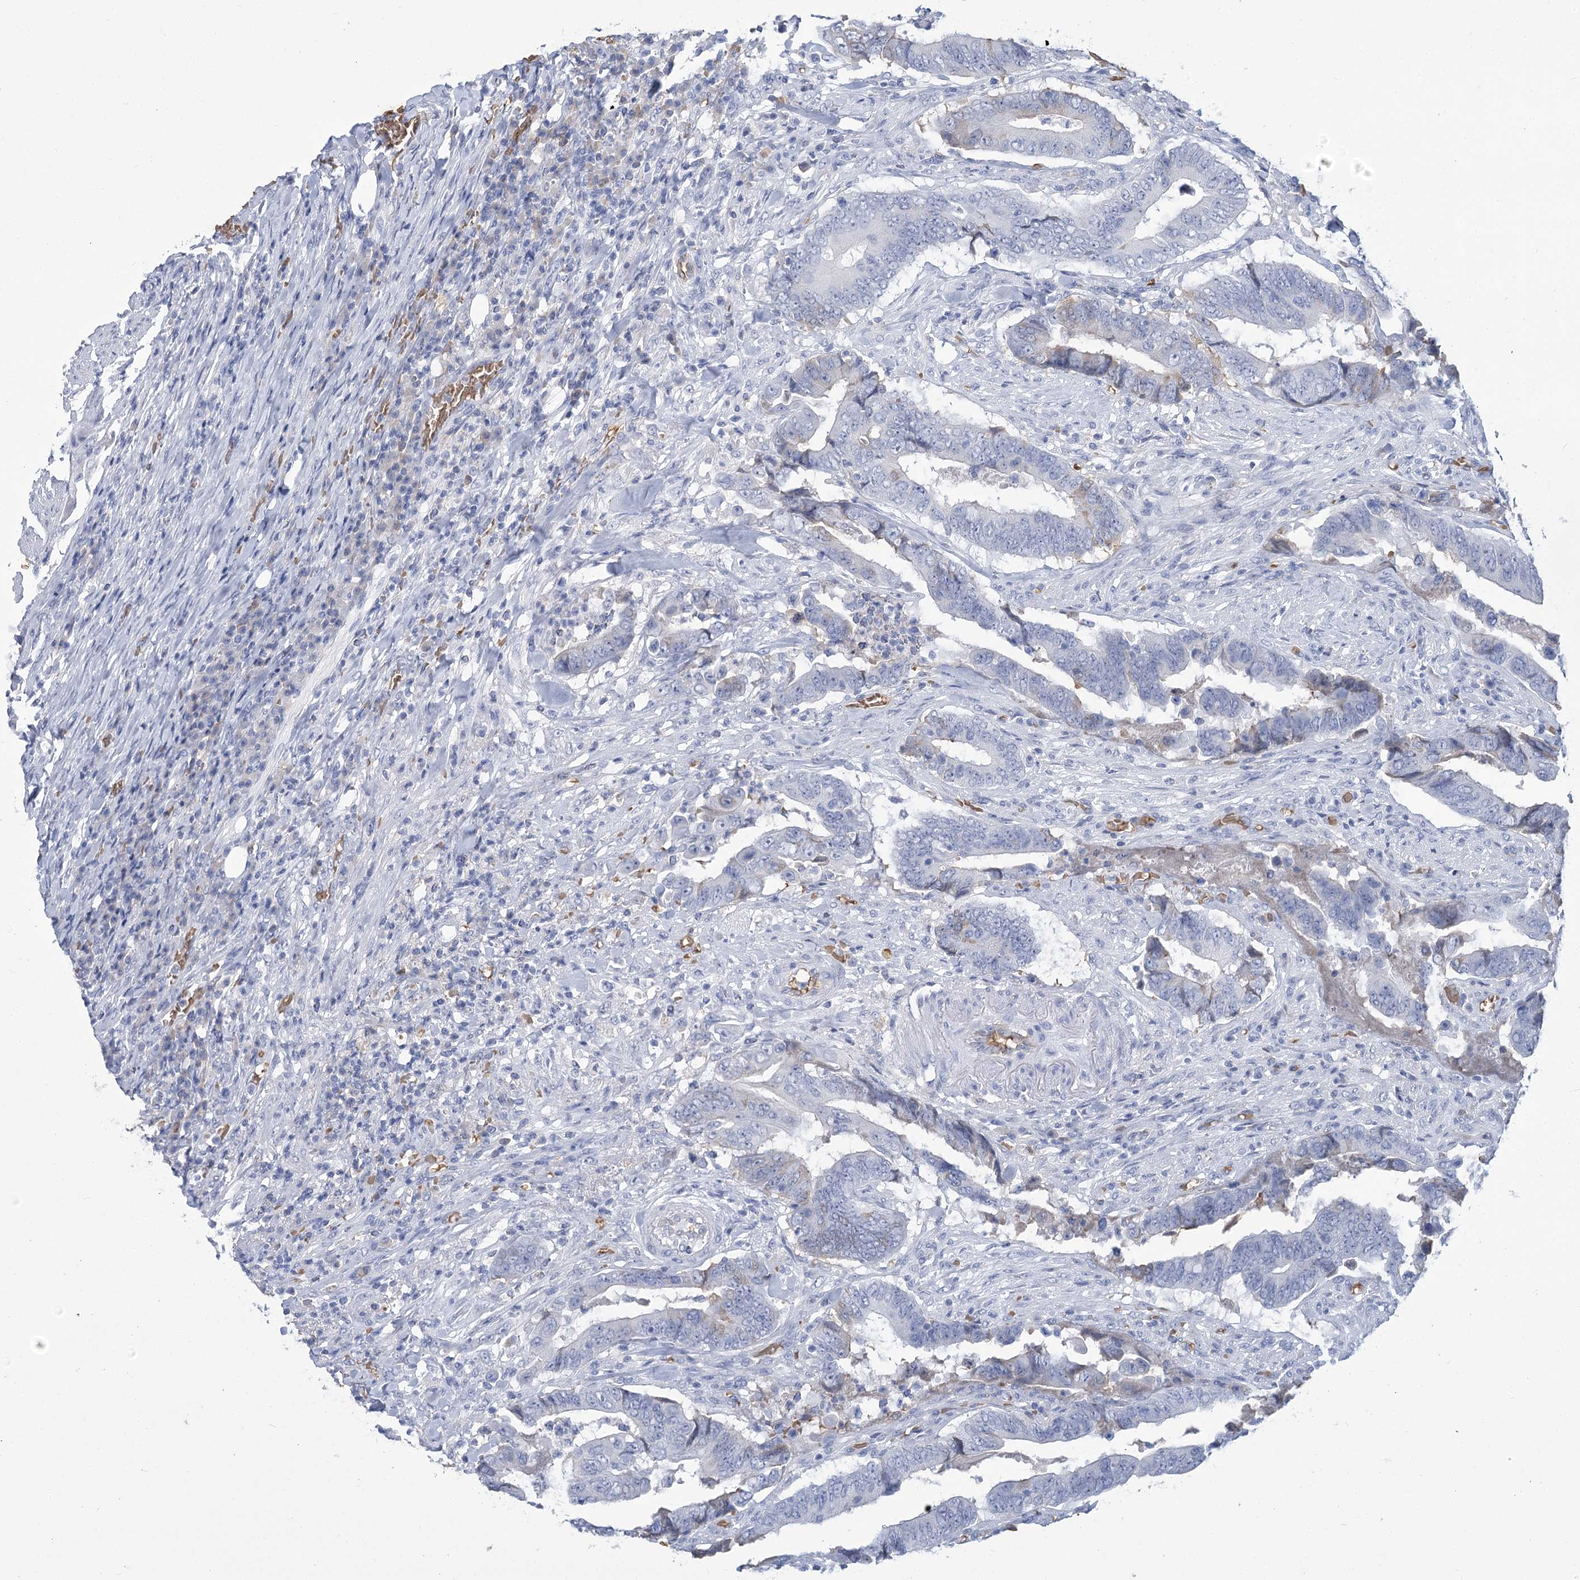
{"staining": {"intensity": "negative", "quantity": "none", "location": "none"}, "tissue": "colorectal cancer", "cell_type": "Tumor cells", "image_type": "cancer", "snomed": [{"axis": "morphology", "description": "Normal tissue, NOS"}, {"axis": "morphology", "description": "Adenocarcinoma, NOS"}, {"axis": "topography", "description": "Colon"}], "caption": "There is no significant expression in tumor cells of colorectal adenocarcinoma.", "gene": "HBA1", "patient": {"sex": "male", "age": 56}}